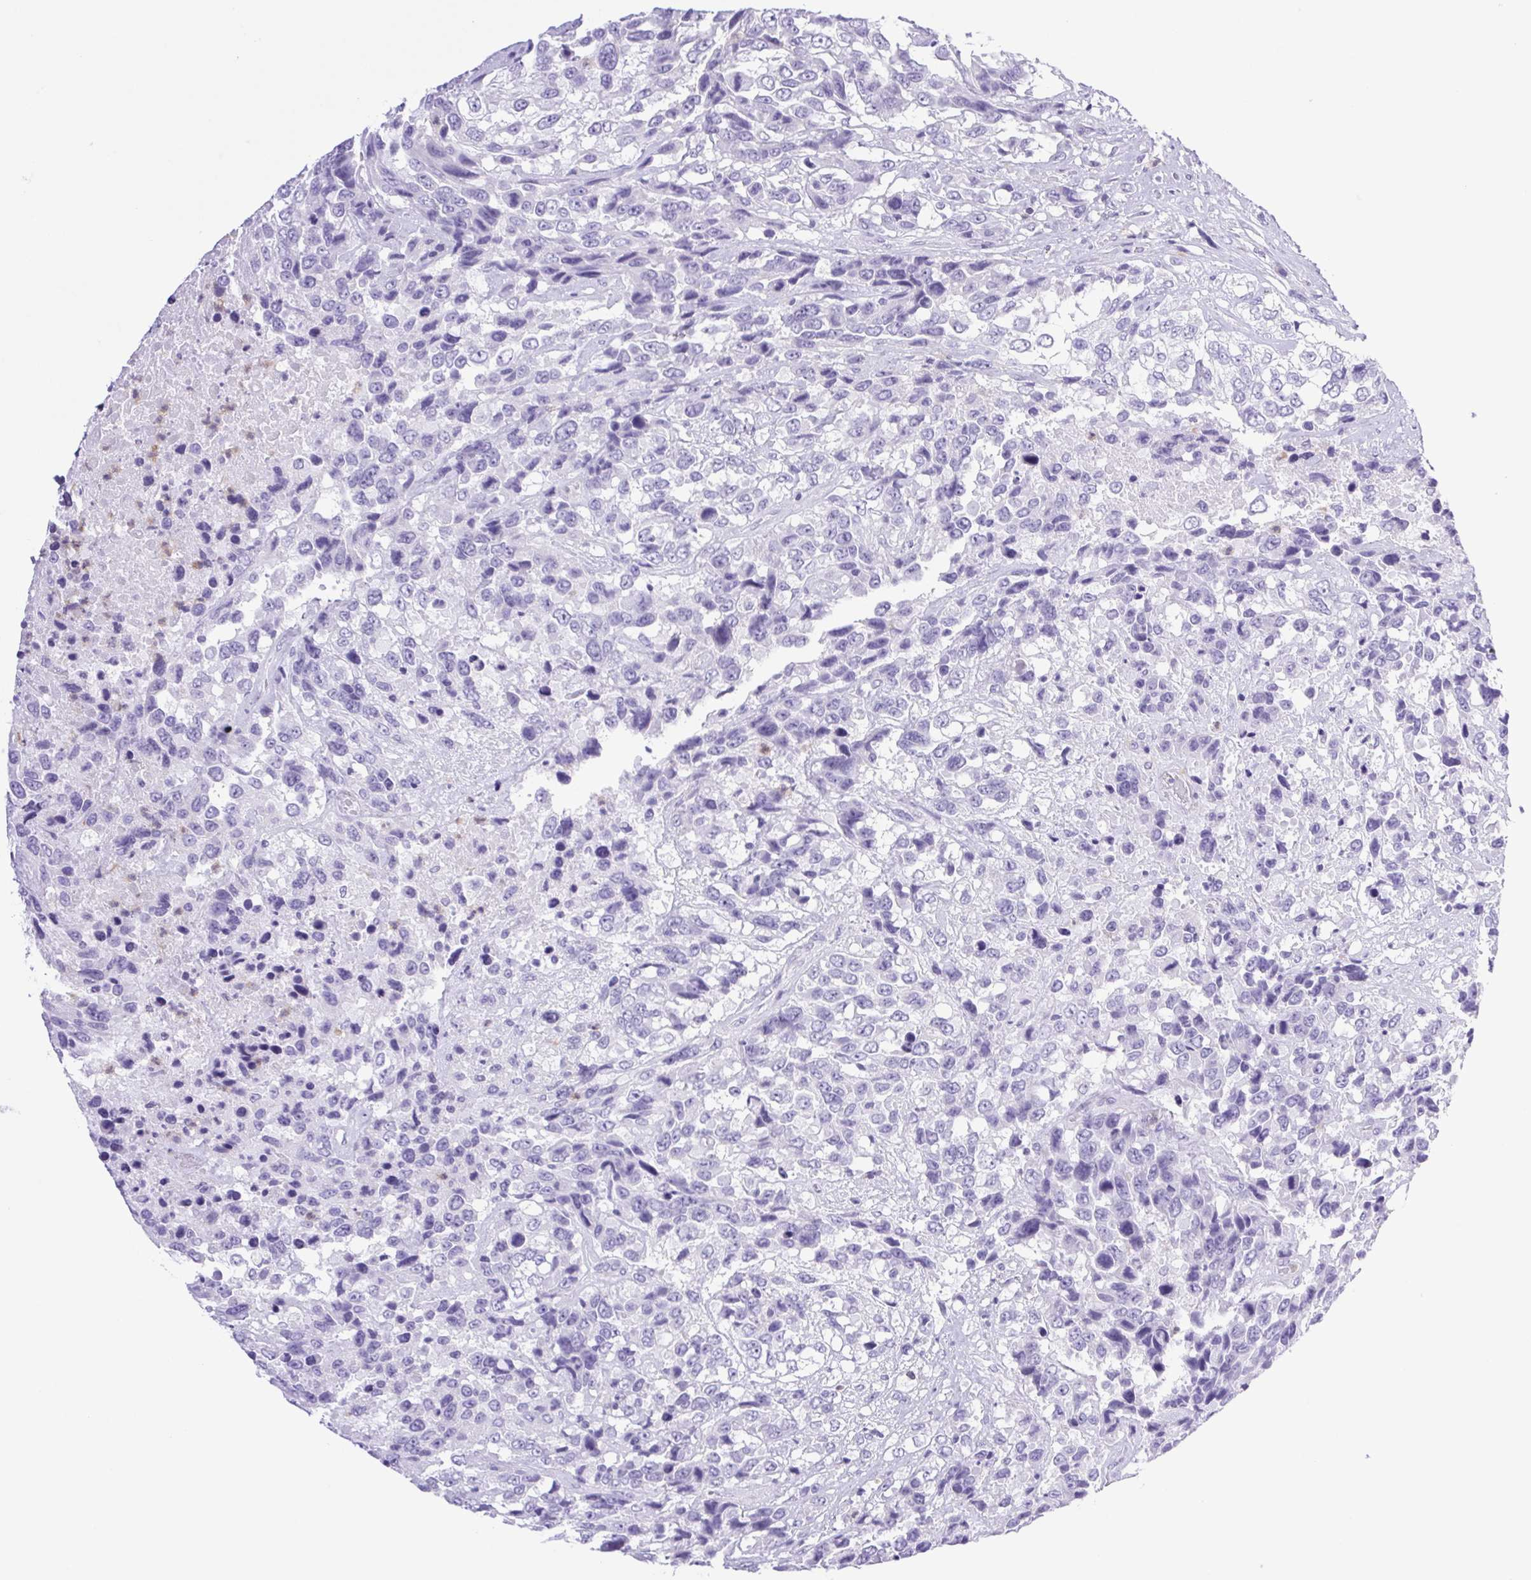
{"staining": {"intensity": "negative", "quantity": "none", "location": "none"}, "tissue": "urothelial cancer", "cell_type": "Tumor cells", "image_type": "cancer", "snomed": [{"axis": "morphology", "description": "Urothelial carcinoma, High grade"}, {"axis": "topography", "description": "Urinary bladder"}], "caption": "High power microscopy photomicrograph of an IHC micrograph of urothelial cancer, revealing no significant staining in tumor cells.", "gene": "SYNPR", "patient": {"sex": "female", "age": 70}}